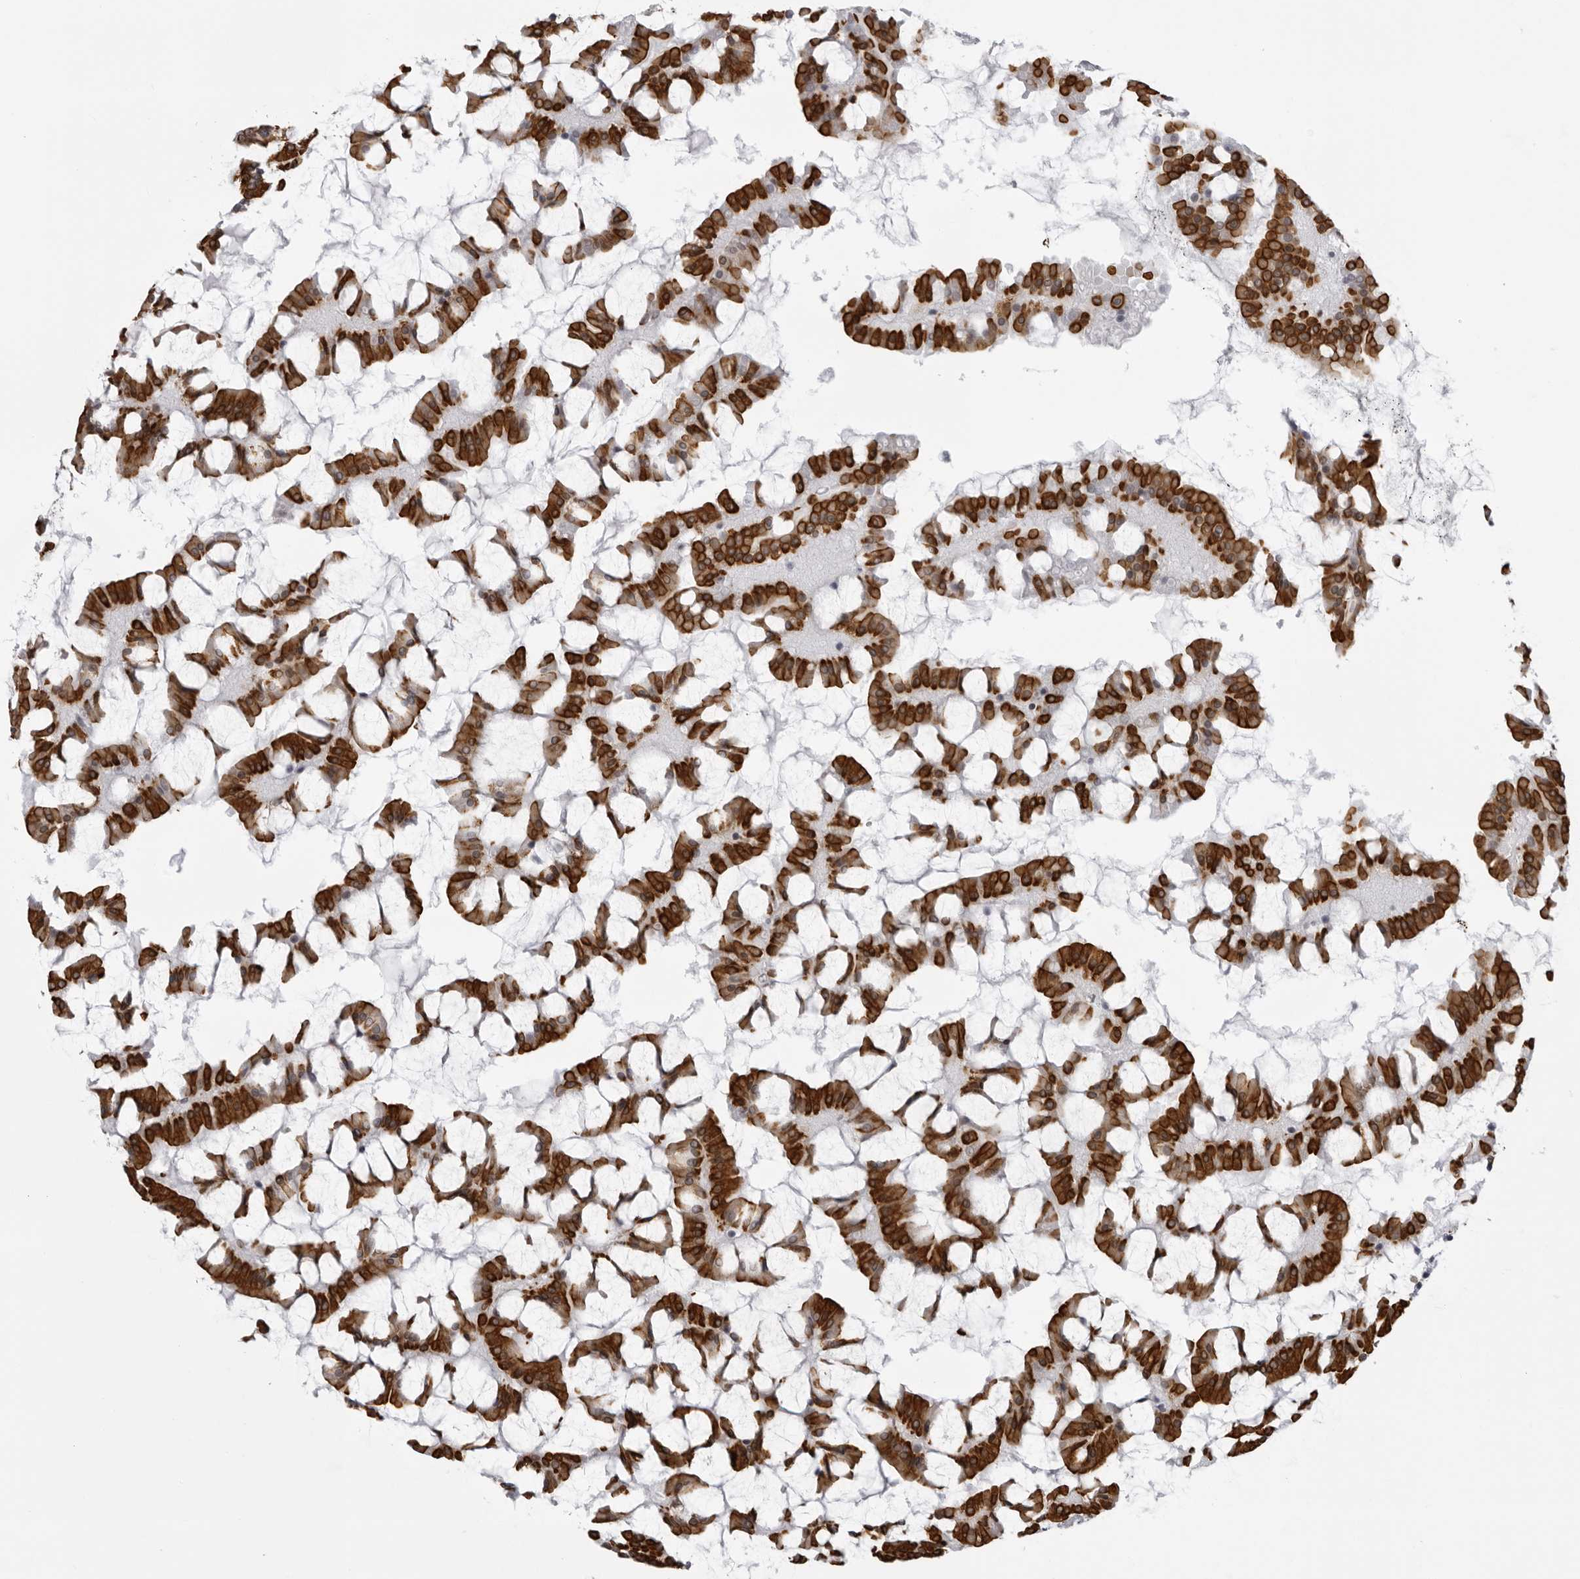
{"staining": {"intensity": "strong", "quantity": ">75%", "location": "cytoplasmic/membranous"}, "tissue": "small intestine", "cell_type": "Glandular cells", "image_type": "normal", "snomed": [{"axis": "morphology", "description": "Normal tissue, NOS"}, {"axis": "topography", "description": "Small intestine"}], "caption": "Glandular cells reveal high levels of strong cytoplasmic/membranous expression in about >75% of cells in benign small intestine. (brown staining indicates protein expression, while blue staining denotes nuclei).", "gene": "UROD", "patient": {"sex": "male", "age": 41}}